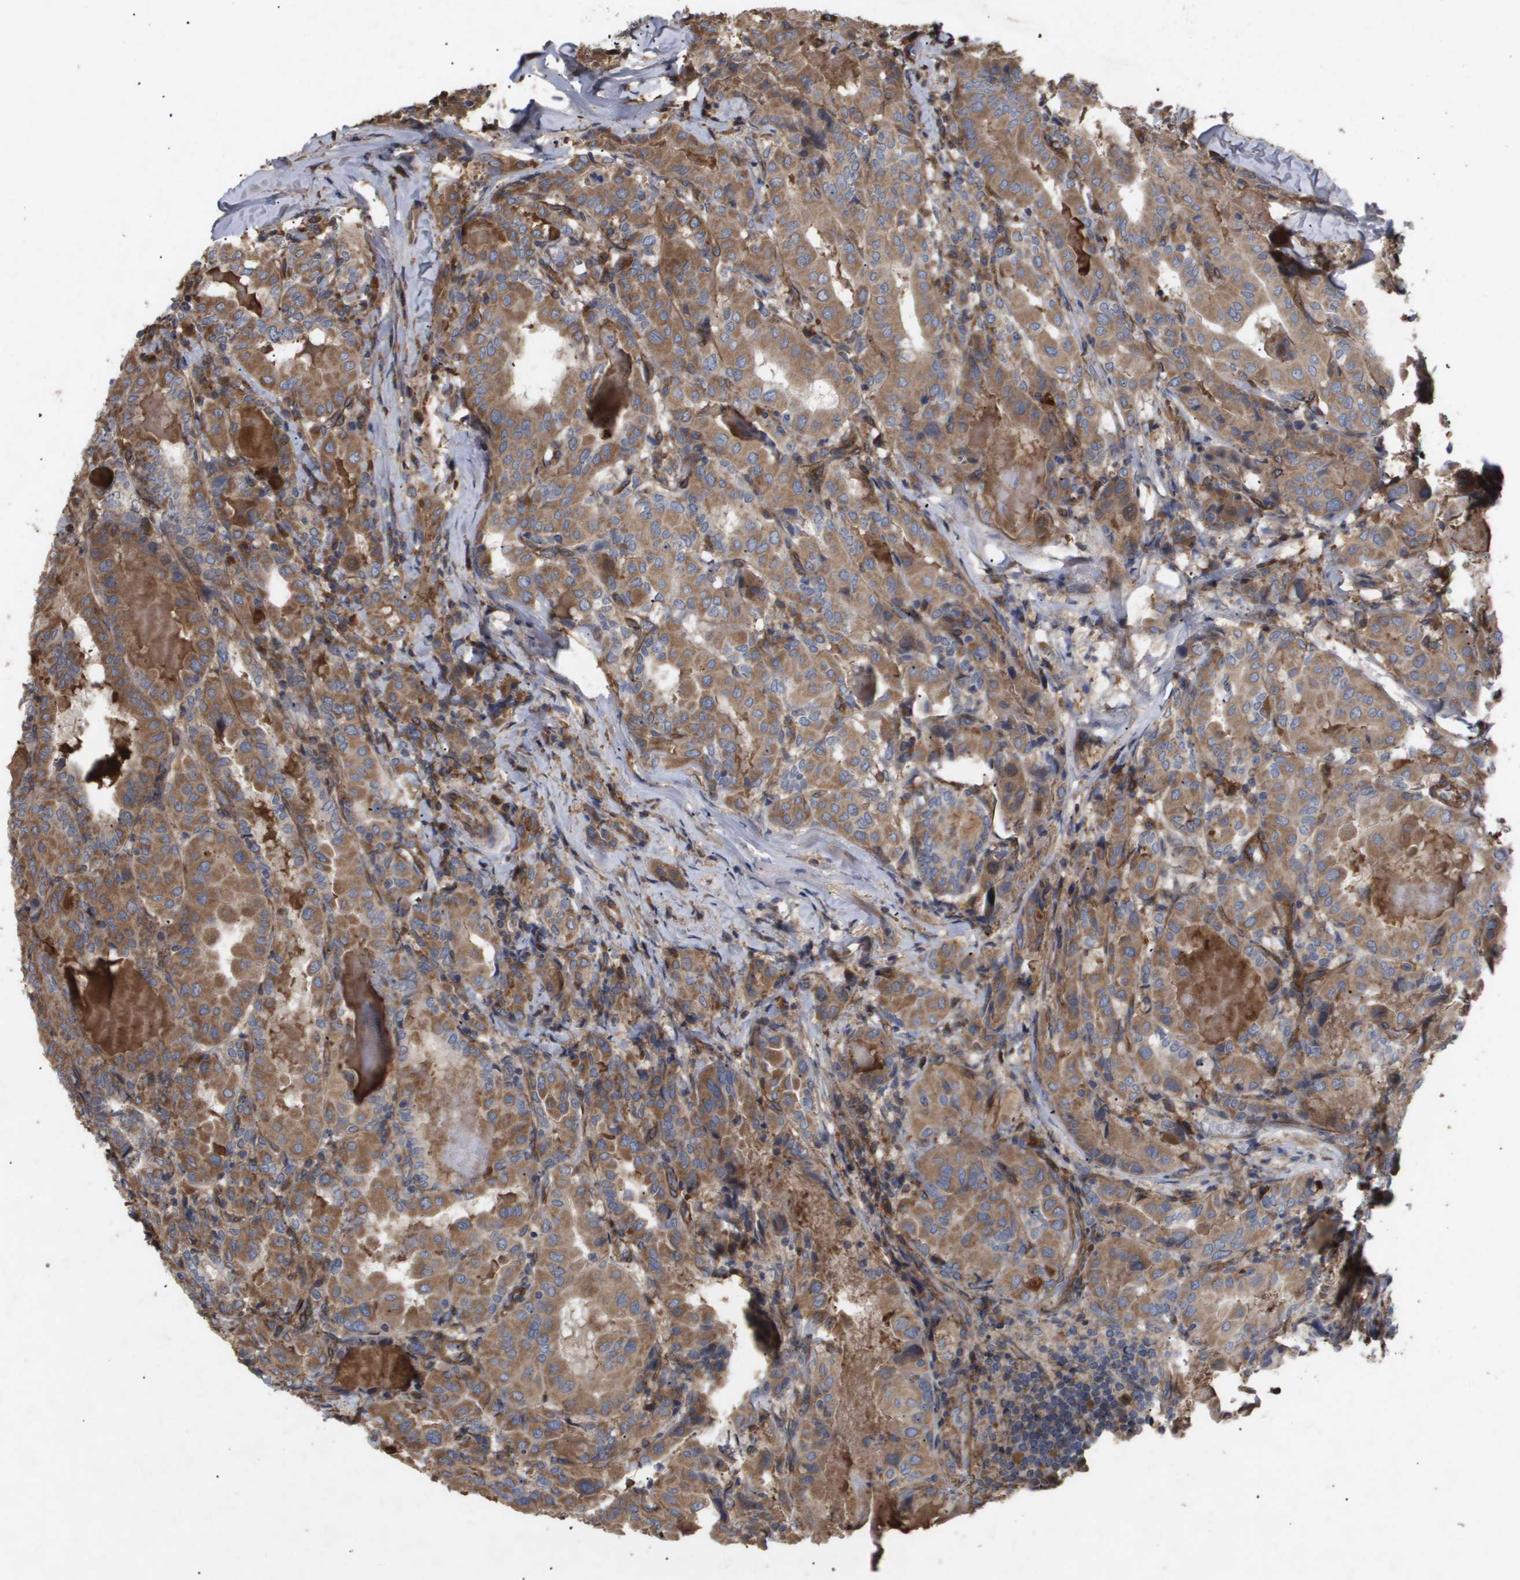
{"staining": {"intensity": "moderate", "quantity": ">75%", "location": "cytoplasmic/membranous"}, "tissue": "thyroid cancer", "cell_type": "Tumor cells", "image_type": "cancer", "snomed": [{"axis": "morphology", "description": "Papillary adenocarcinoma, NOS"}, {"axis": "topography", "description": "Thyroid gland"}], "caption": "A high-resolution photomicrograph shows immunohistochemistry staining of papillary adenocarcinoma (thyroid), which reveals moderate cytoplasmic/membranous staining in about >75% of tumor cells.", "gene": "TNS1", "patient": {"sex": "female", "age": 42}}